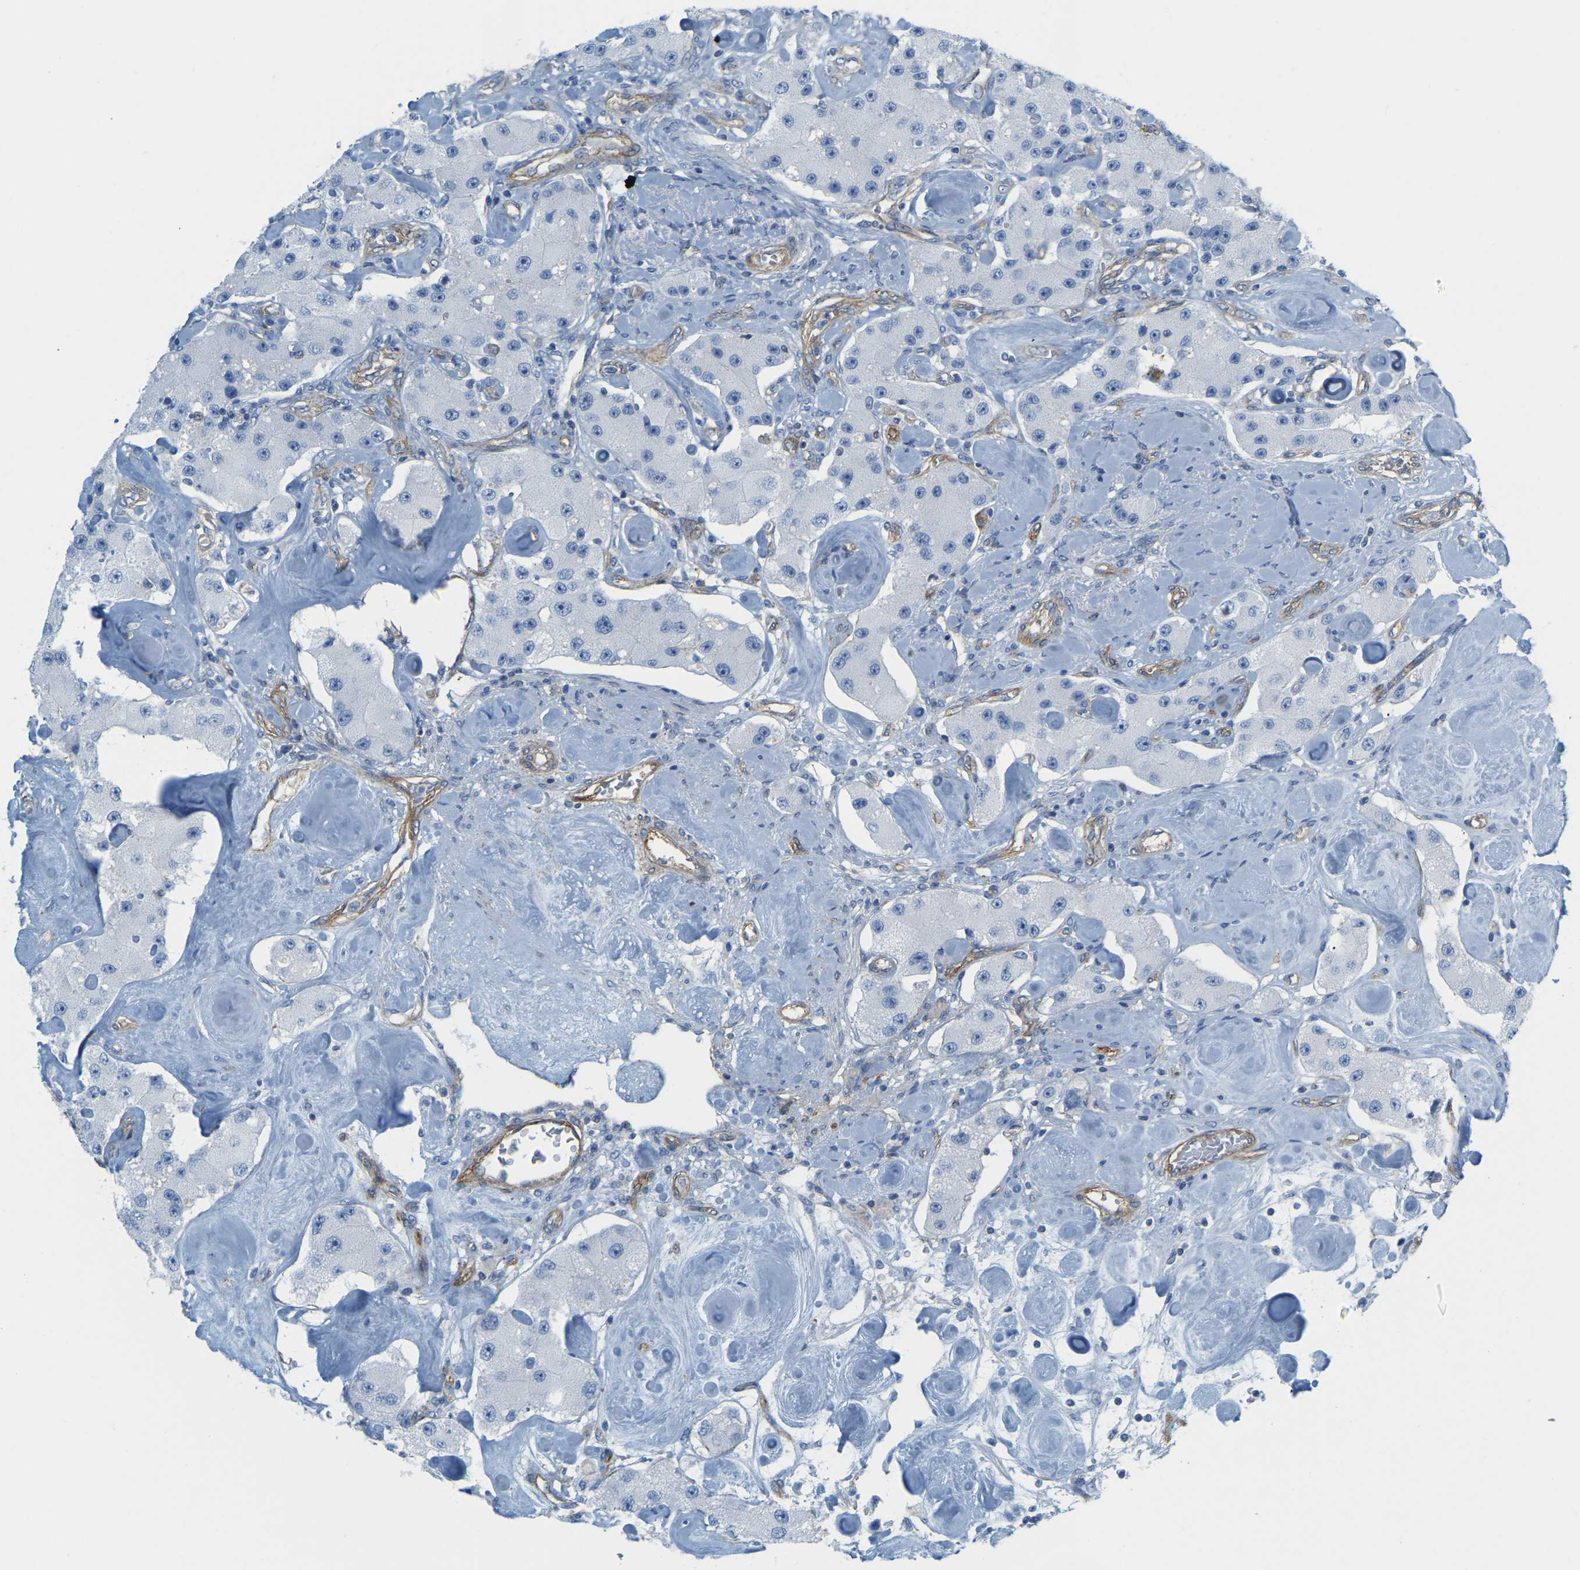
{"staining": {"intensity": "negative", "quantity": "none", "location": "none"}, "tissue": "carcinoid", "cell_type": "Tumor cells", "image_type": "cancer", "snomed": [{"axis": "morphology", "description": "Carcinoid, malignant, NOS"}, {"axis": "topography", "description": "Pancreas"}], "caption": "Protein analysis of carcinoid (malignant) shows no significant staining in tumor cells.", "gene": "MYL3", "patient": {"sex": "male", "age": 41}}